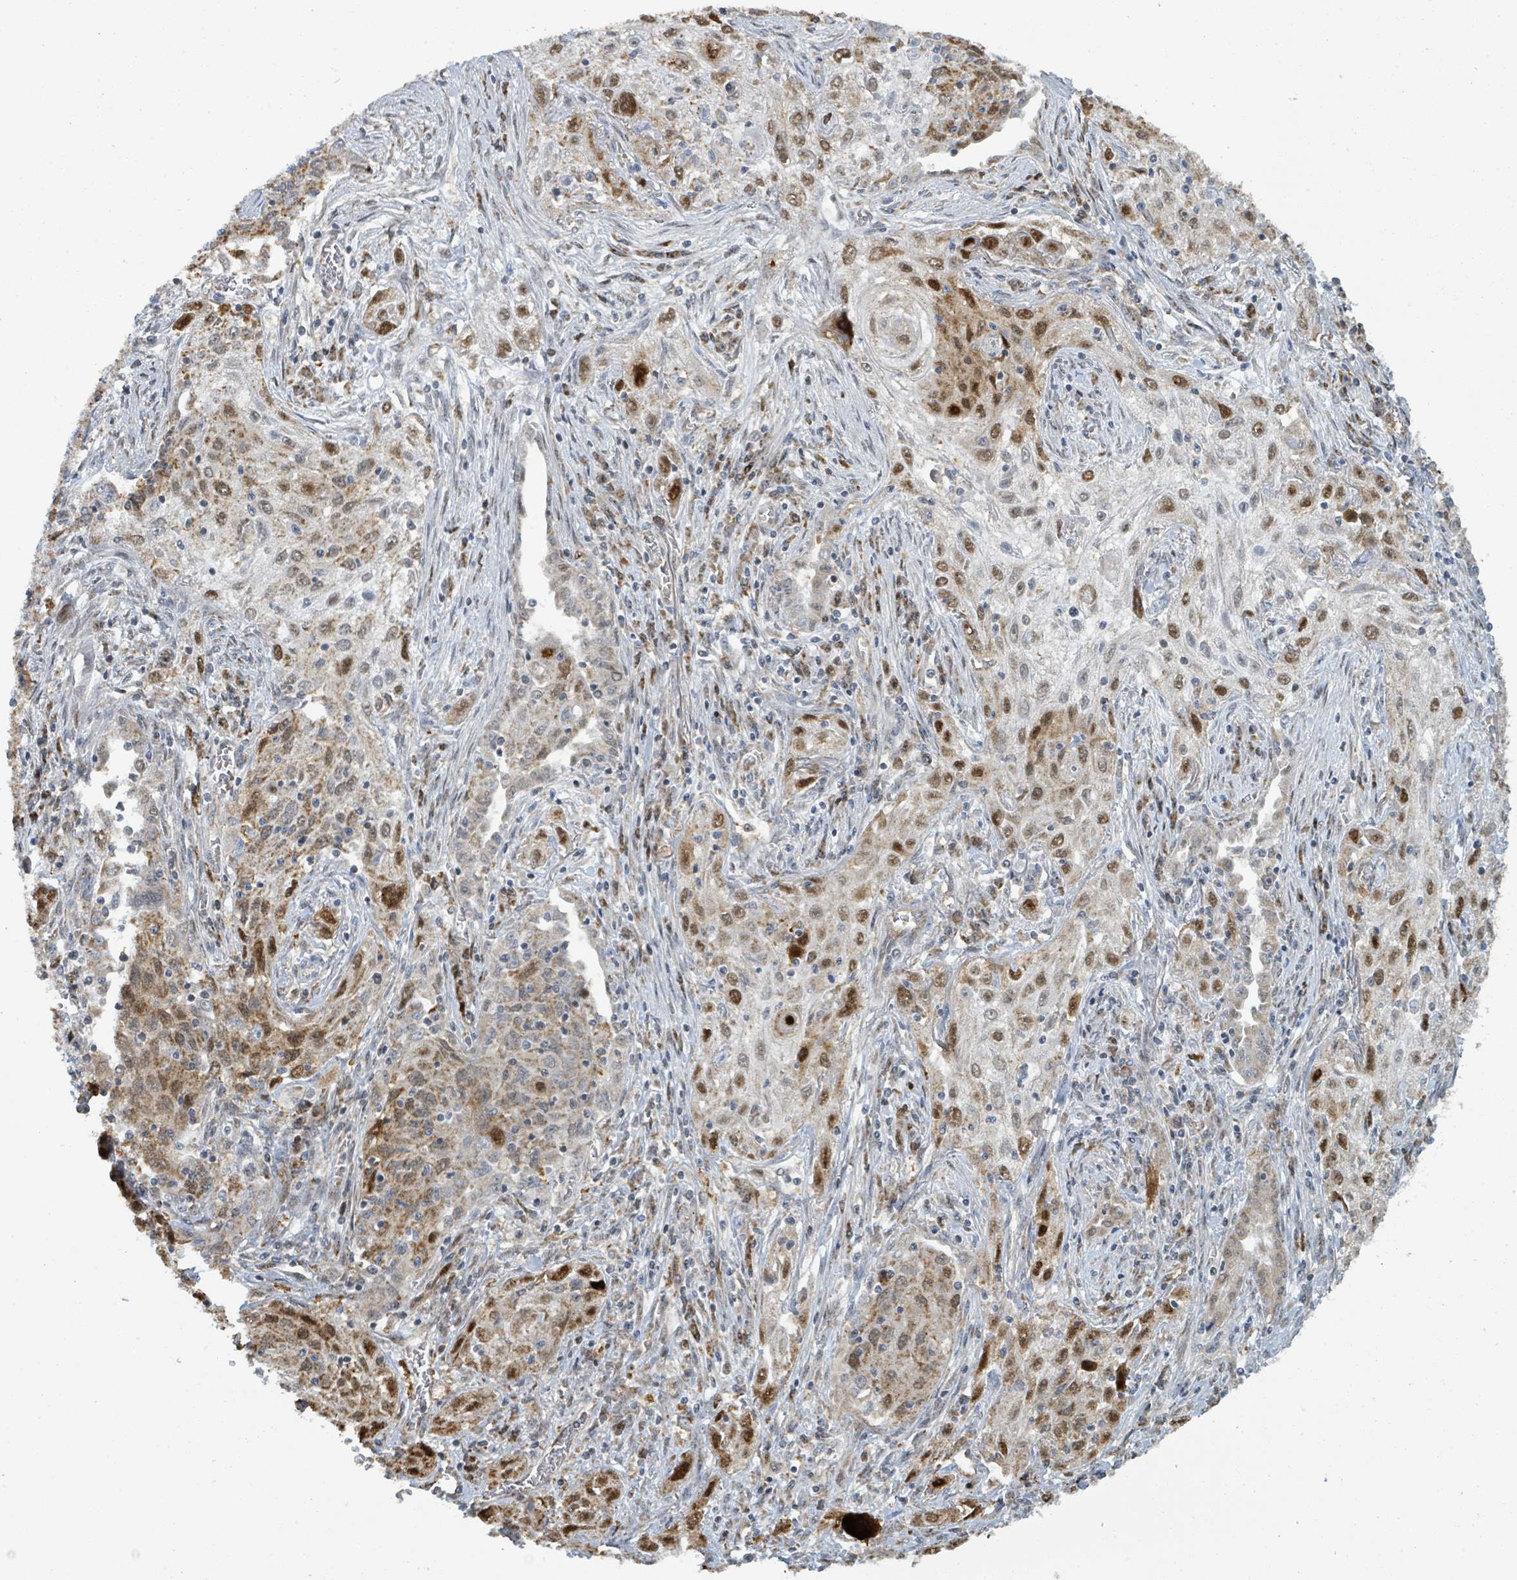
{"staining": {"intensity": "moderate", "quantity": ">75%", "location": "cytoplasmic/membranous,nuclear"}, "tissue": "lung cancer", "cell_type": "Tumor cells", "image_type": "cancer", "snomed": [{"axis": "morphology", "description": "Squamous cell carcinoma, NOS"}, {"axis": "topography", "description": "Lung"}], "caption": "This micrograph displays immunohistochemistry (IHC) staining of squamous cell carcinoma (lung), with medium moderate cytoplasmic/membranous and nuclear staining in approximately >75% of tumor cells.", "gene": "PSMB7", "patient": {"sex": "female", "age": 69}}